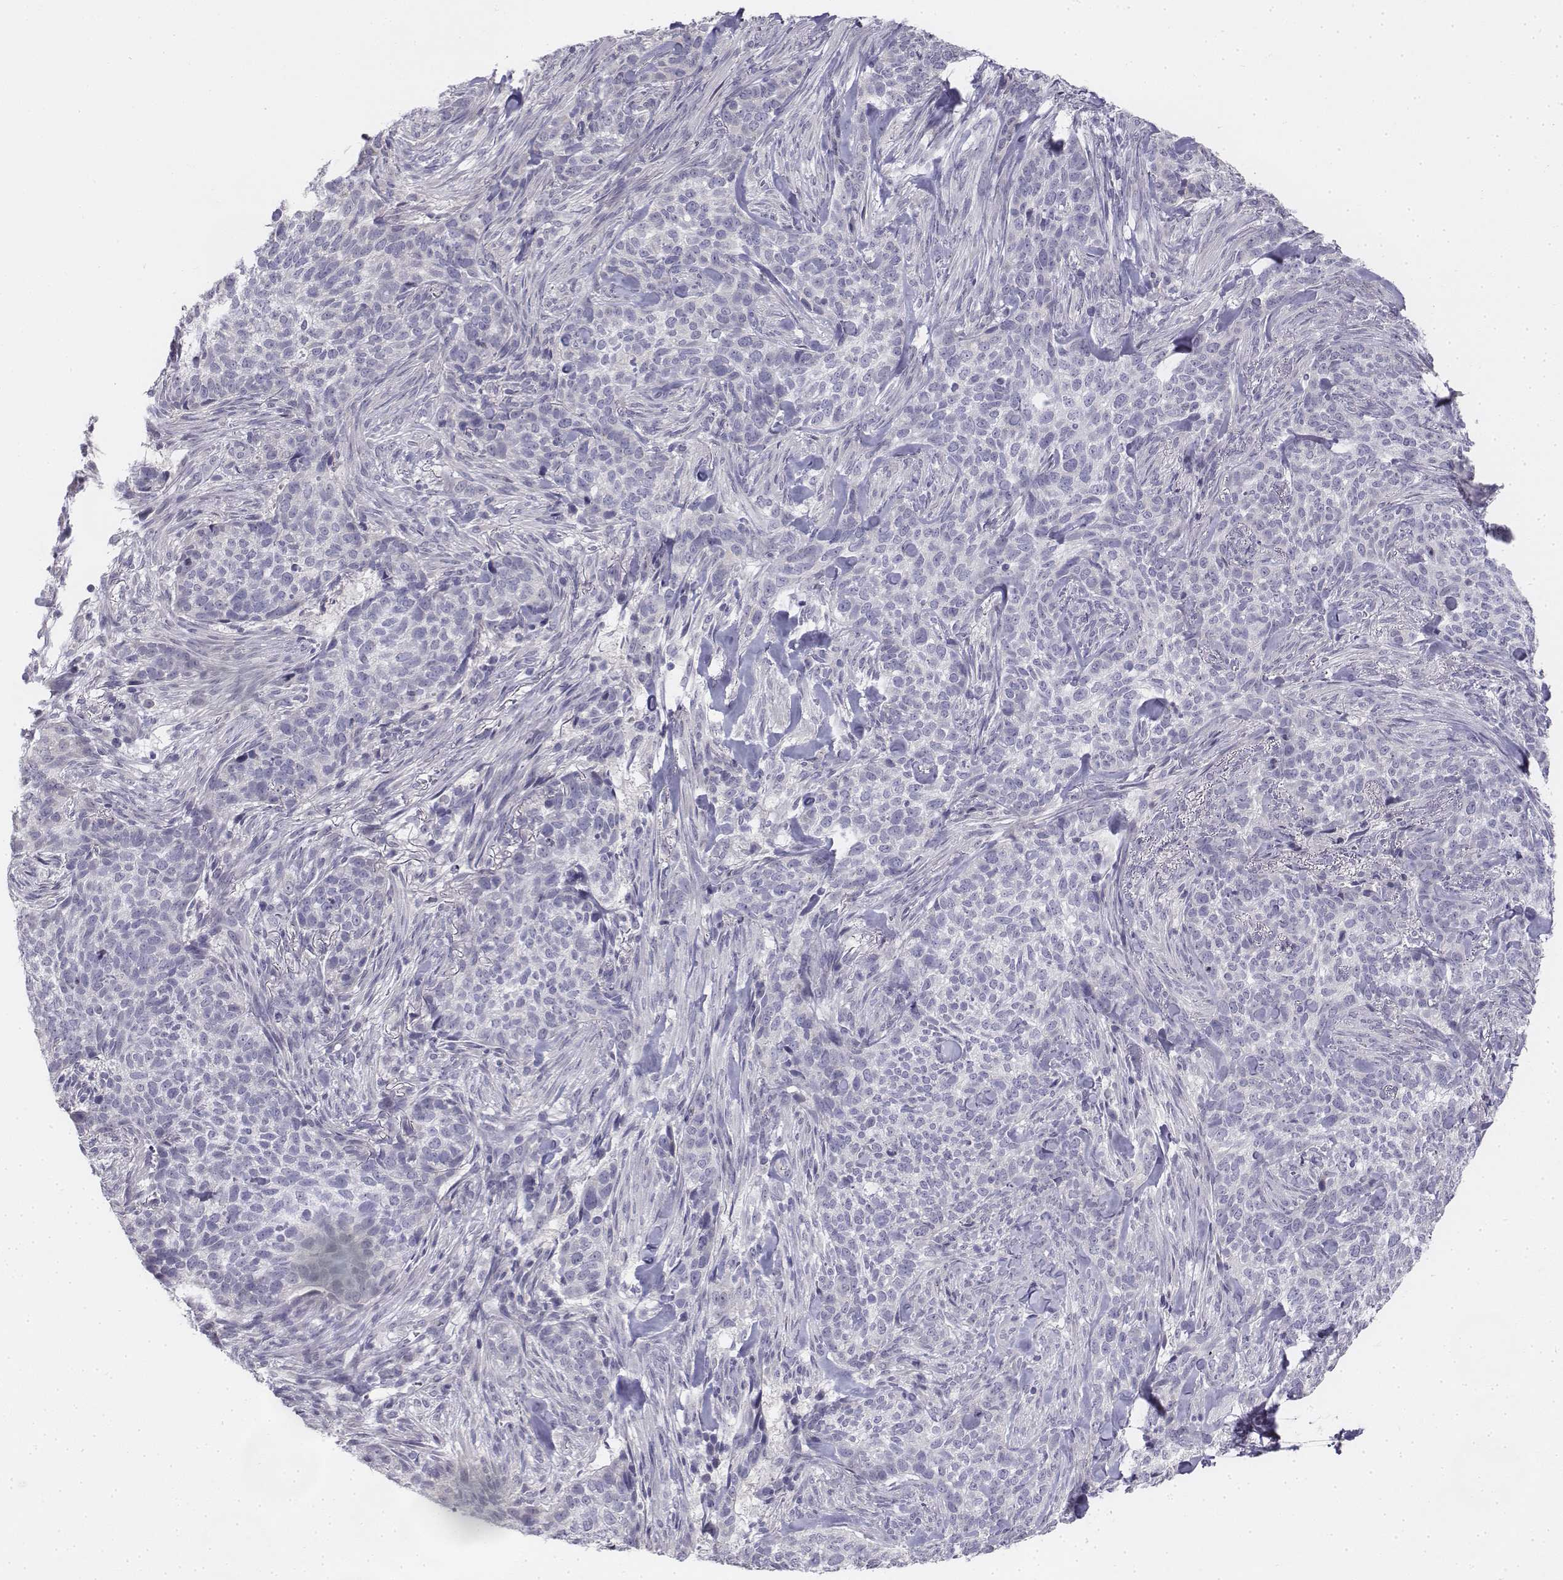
{"staining": {"intensity": "negative", "quantity": "none", "location": "none"}, "tissue": "skin cancer", "cell_type": "Tumor cells", "image_type": "cancer", "snomed": [{"axis": "morphology", "description": "Basal cell carcinoma"}, {"axis": "topography", "description": "Skin"}], "caption": "High power microscopy image of an immunohistochemistry (IHC) micrograph of skin basal cell carcinoma, revealing no significant positivity in tumor cells. The staining is performed using DAB brown chromogen with nuclei counter-stained in using hematoxylin.", "gene": "PENK", "patient": {"sex": "female", "age": 69}}